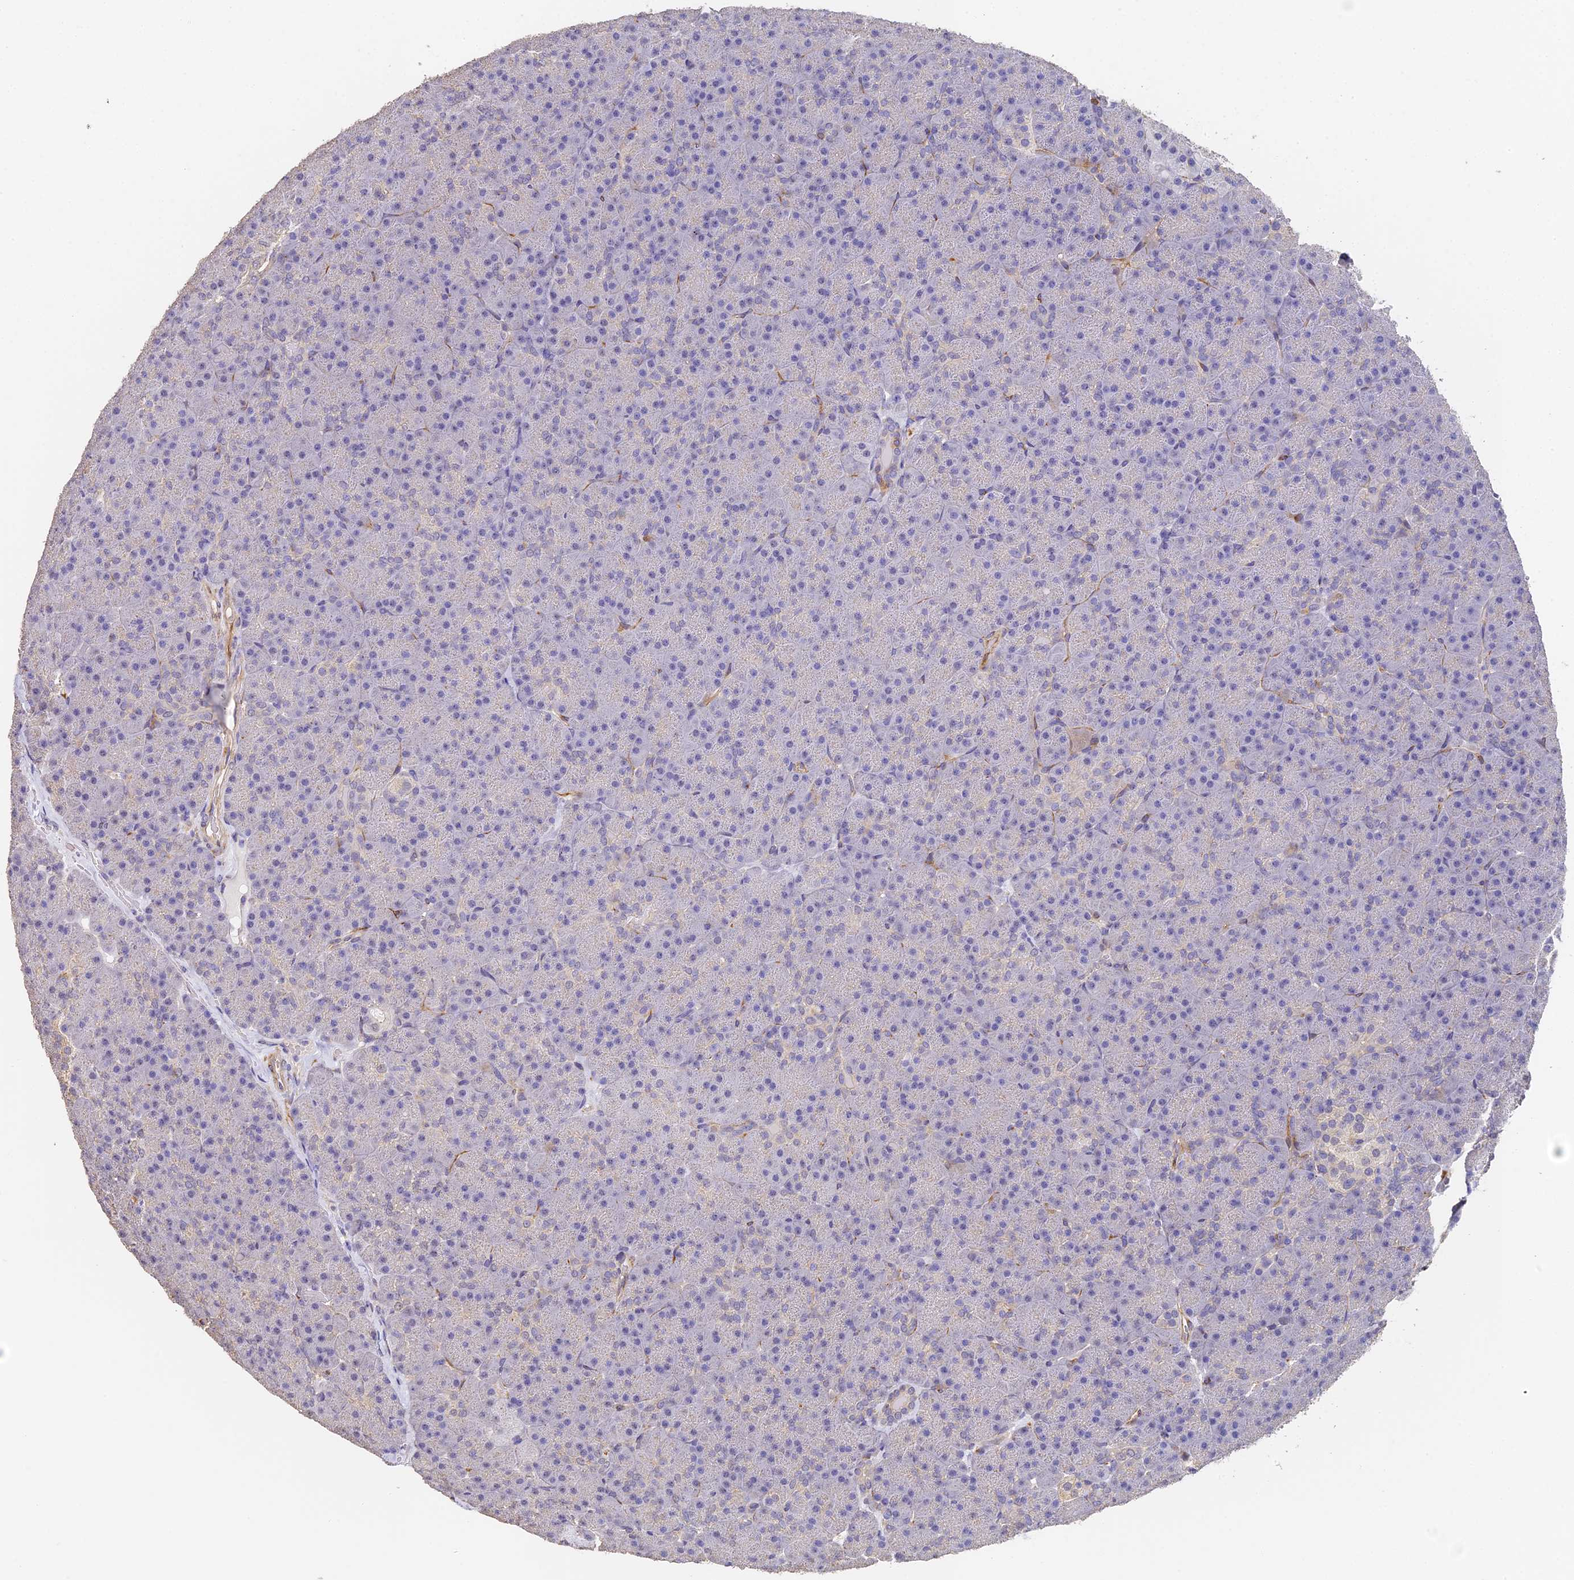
{"staining": {"intensity": "negative", "quantity": "none", "location": "none"}, "tissue": "pancreas", "cell_type": "Exocrine glandular cells", "image_type": "normal", "snomed": [{"axis": "morphology", "description": "Normal tissue, NOS"}, {"axis": "topography", "description": "Pancreas"}], "caption": "Protein analysis of unremarkable pancreas shows no significant expression in exocrine glandular cells.", "gene": "SLC11A1", "patient": {"sex": "male", "age": 36}}